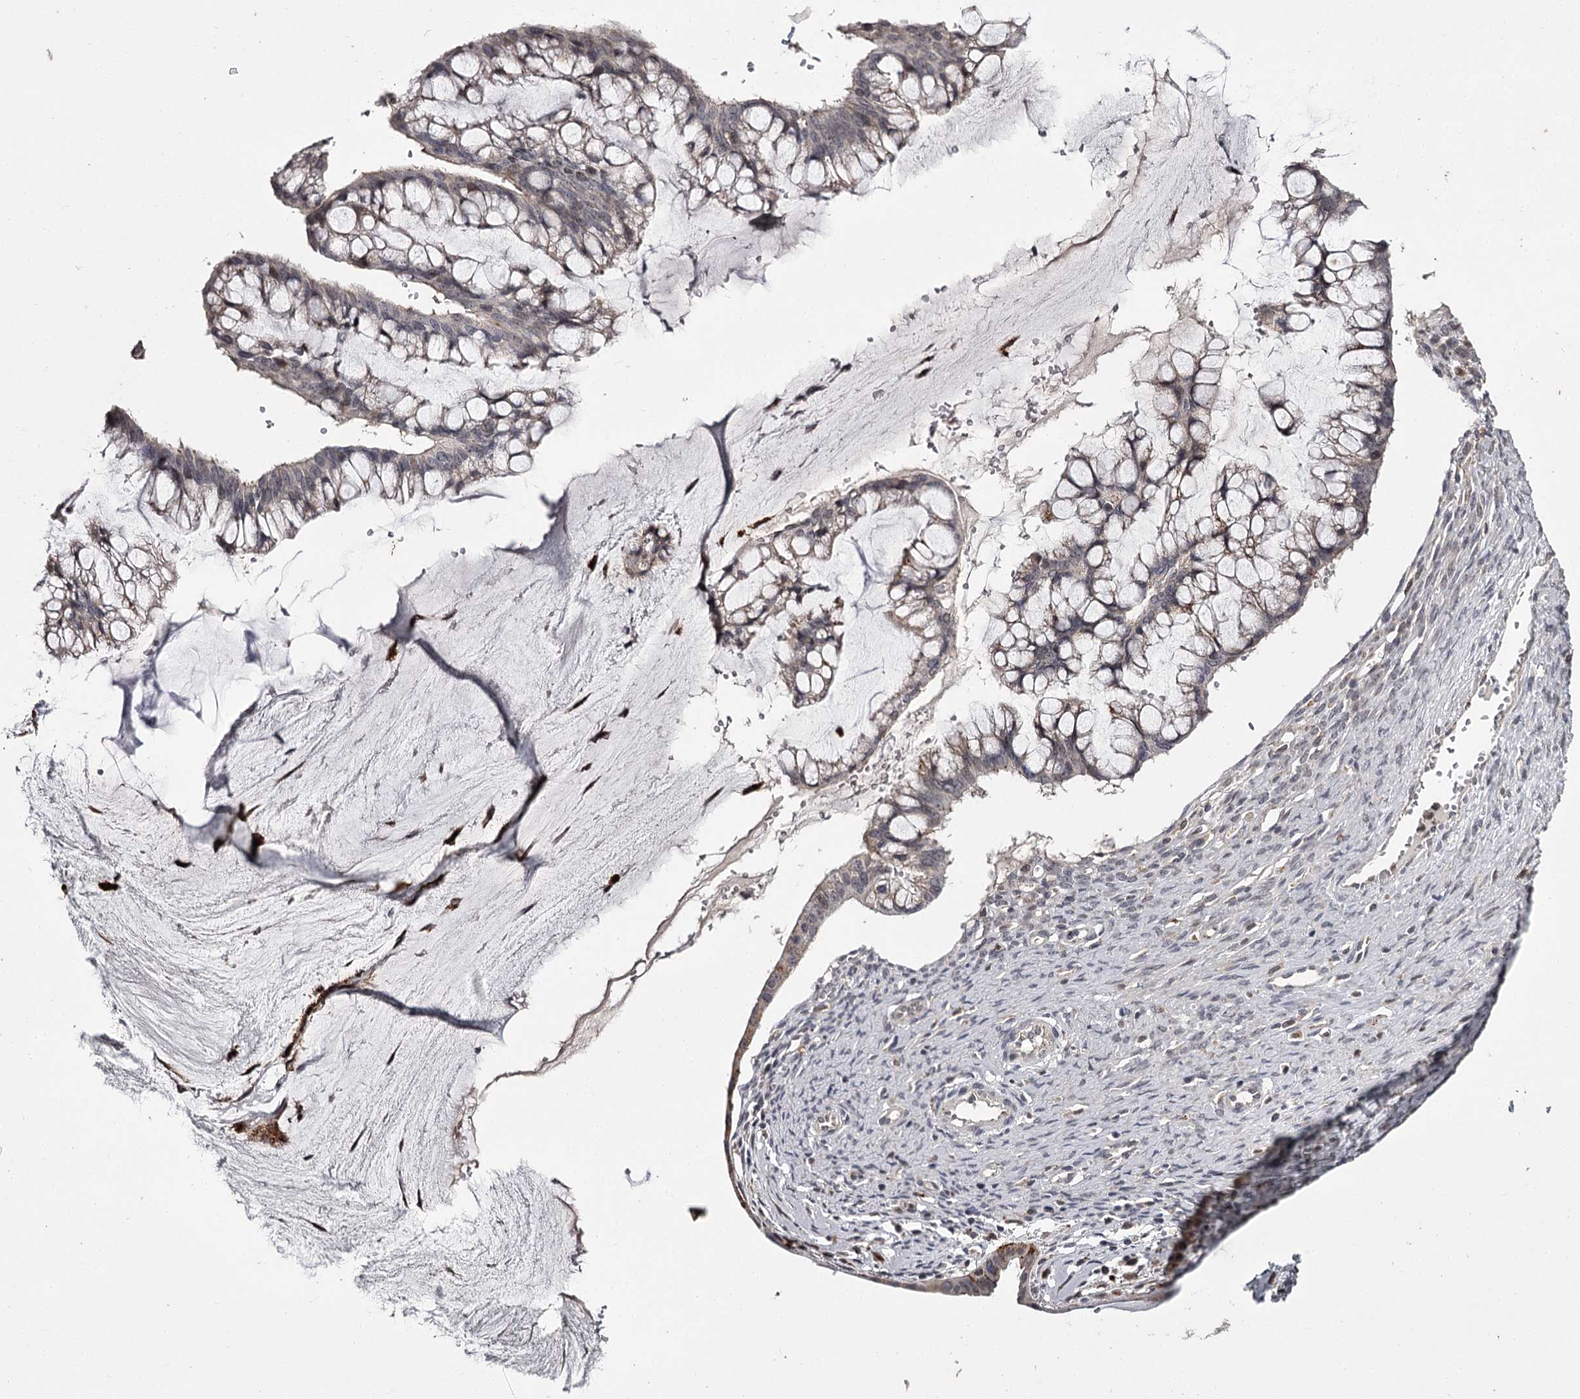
{"staining": {"intensity": "negative", "quantity": "none", "location": "none"}, "tissue": "ovarian cancer", "cell_type": "Tumor cells", "image_type": "cancer", "snomed": [{"axis": "morphology", "description": "Cystadenocarcinoma, mucinous, NOS"}, {"axis": "topography", "description": "Ovary"}], "caption": "The histopathology image shows no significant staining in tumor cells of mucinous cystadenocarcinoma (ovarian). The staining is performed using DAB brown chromogen with nuclei counter-stained in using hematoxylin.", "gene": "SLC32A1", "patient": {"sex": "female", "age": 73}}